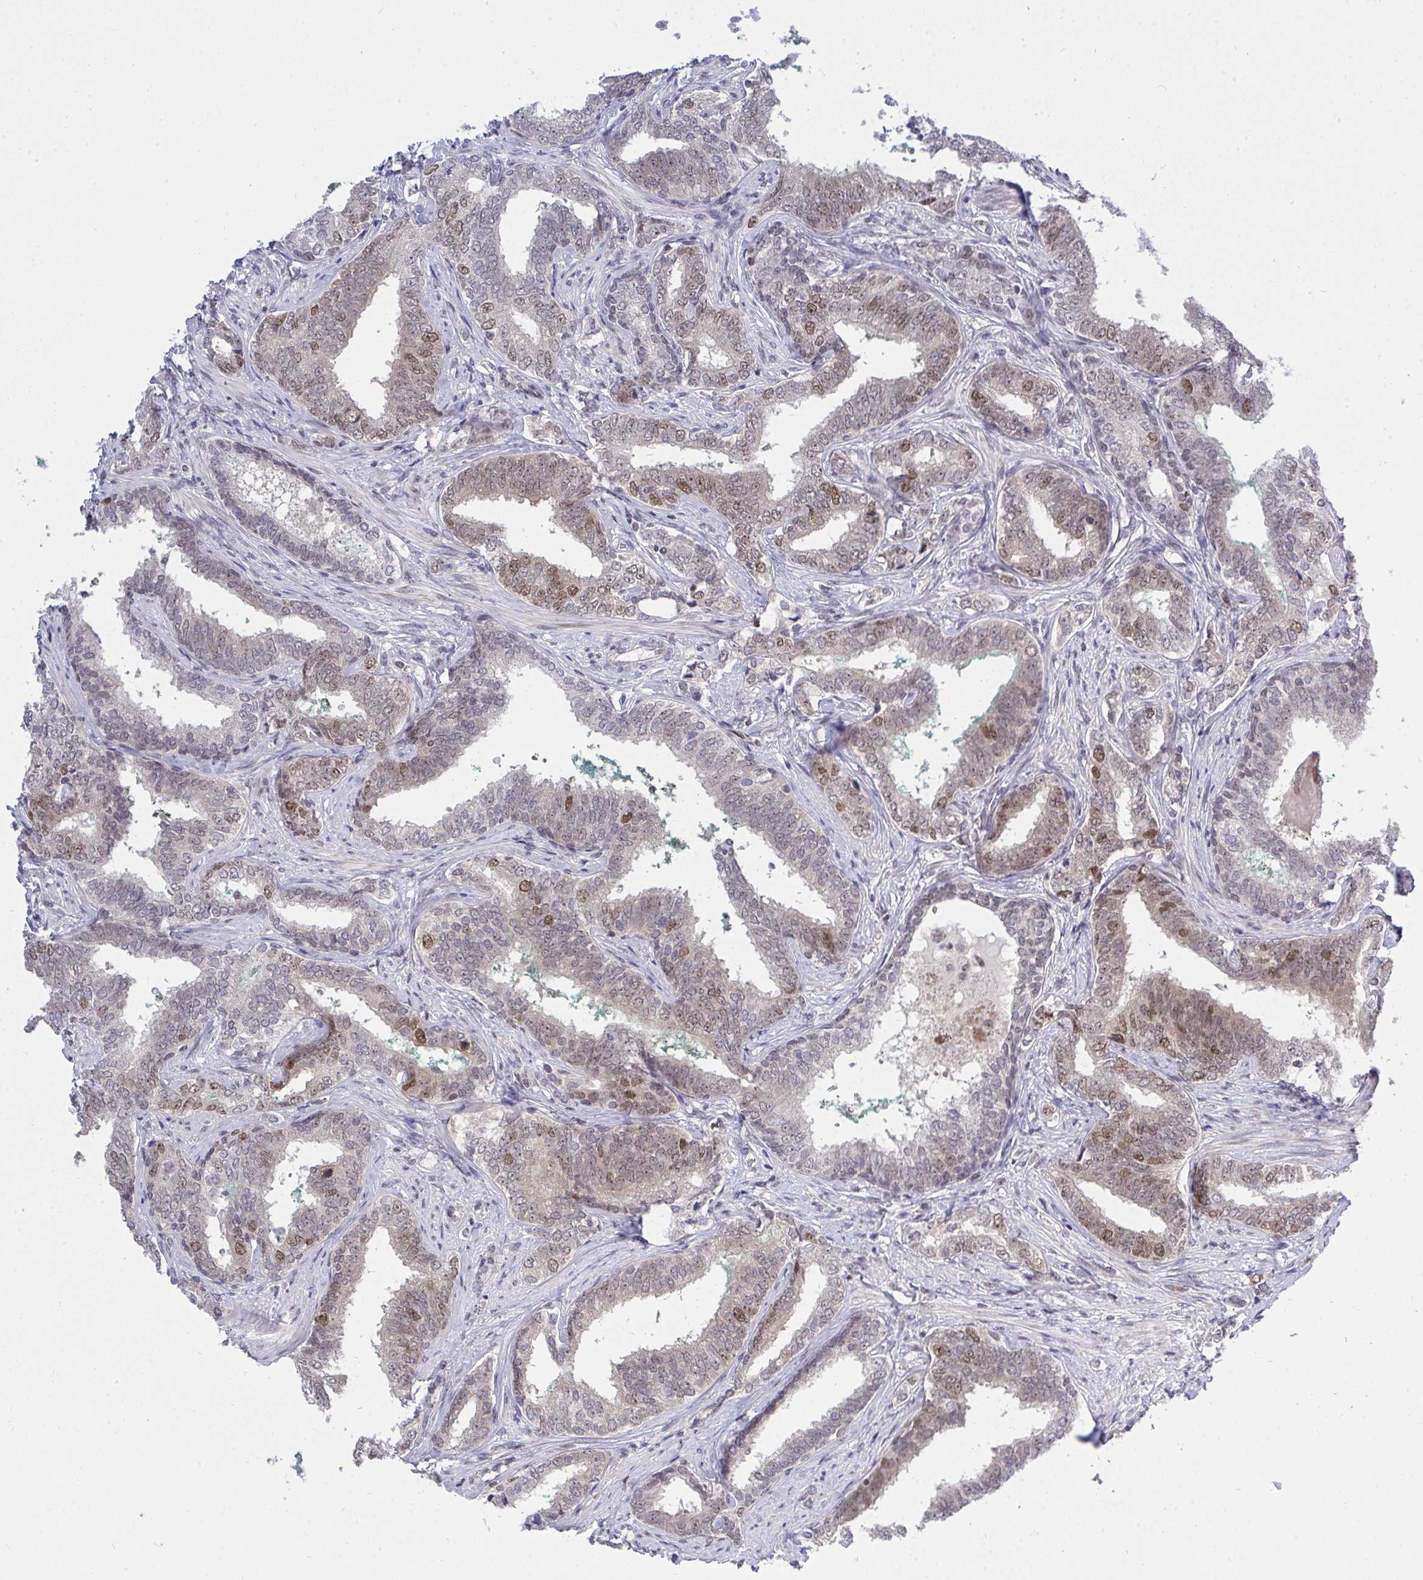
{"staining": {"intensity": "moderate", "quantity": "<25%", "location": "nuclear"}, "tissue": "prostate cancer", "cell_type": "Tumor cells", "image_type": "cancer", "snomed": [{"axis": "morphology", "description": "Adenocarcinoma, High grade"}, {"axis": "topography", "description": "Prostate"}], "caption": "This image shows IHC staining of human high-grade adenocarcinoma (prostate), with low moderate nuclear expression in approximately <25% of tumor cells.", "gene": "RFC4", "patient": {"sex": "male", "age": 72}}